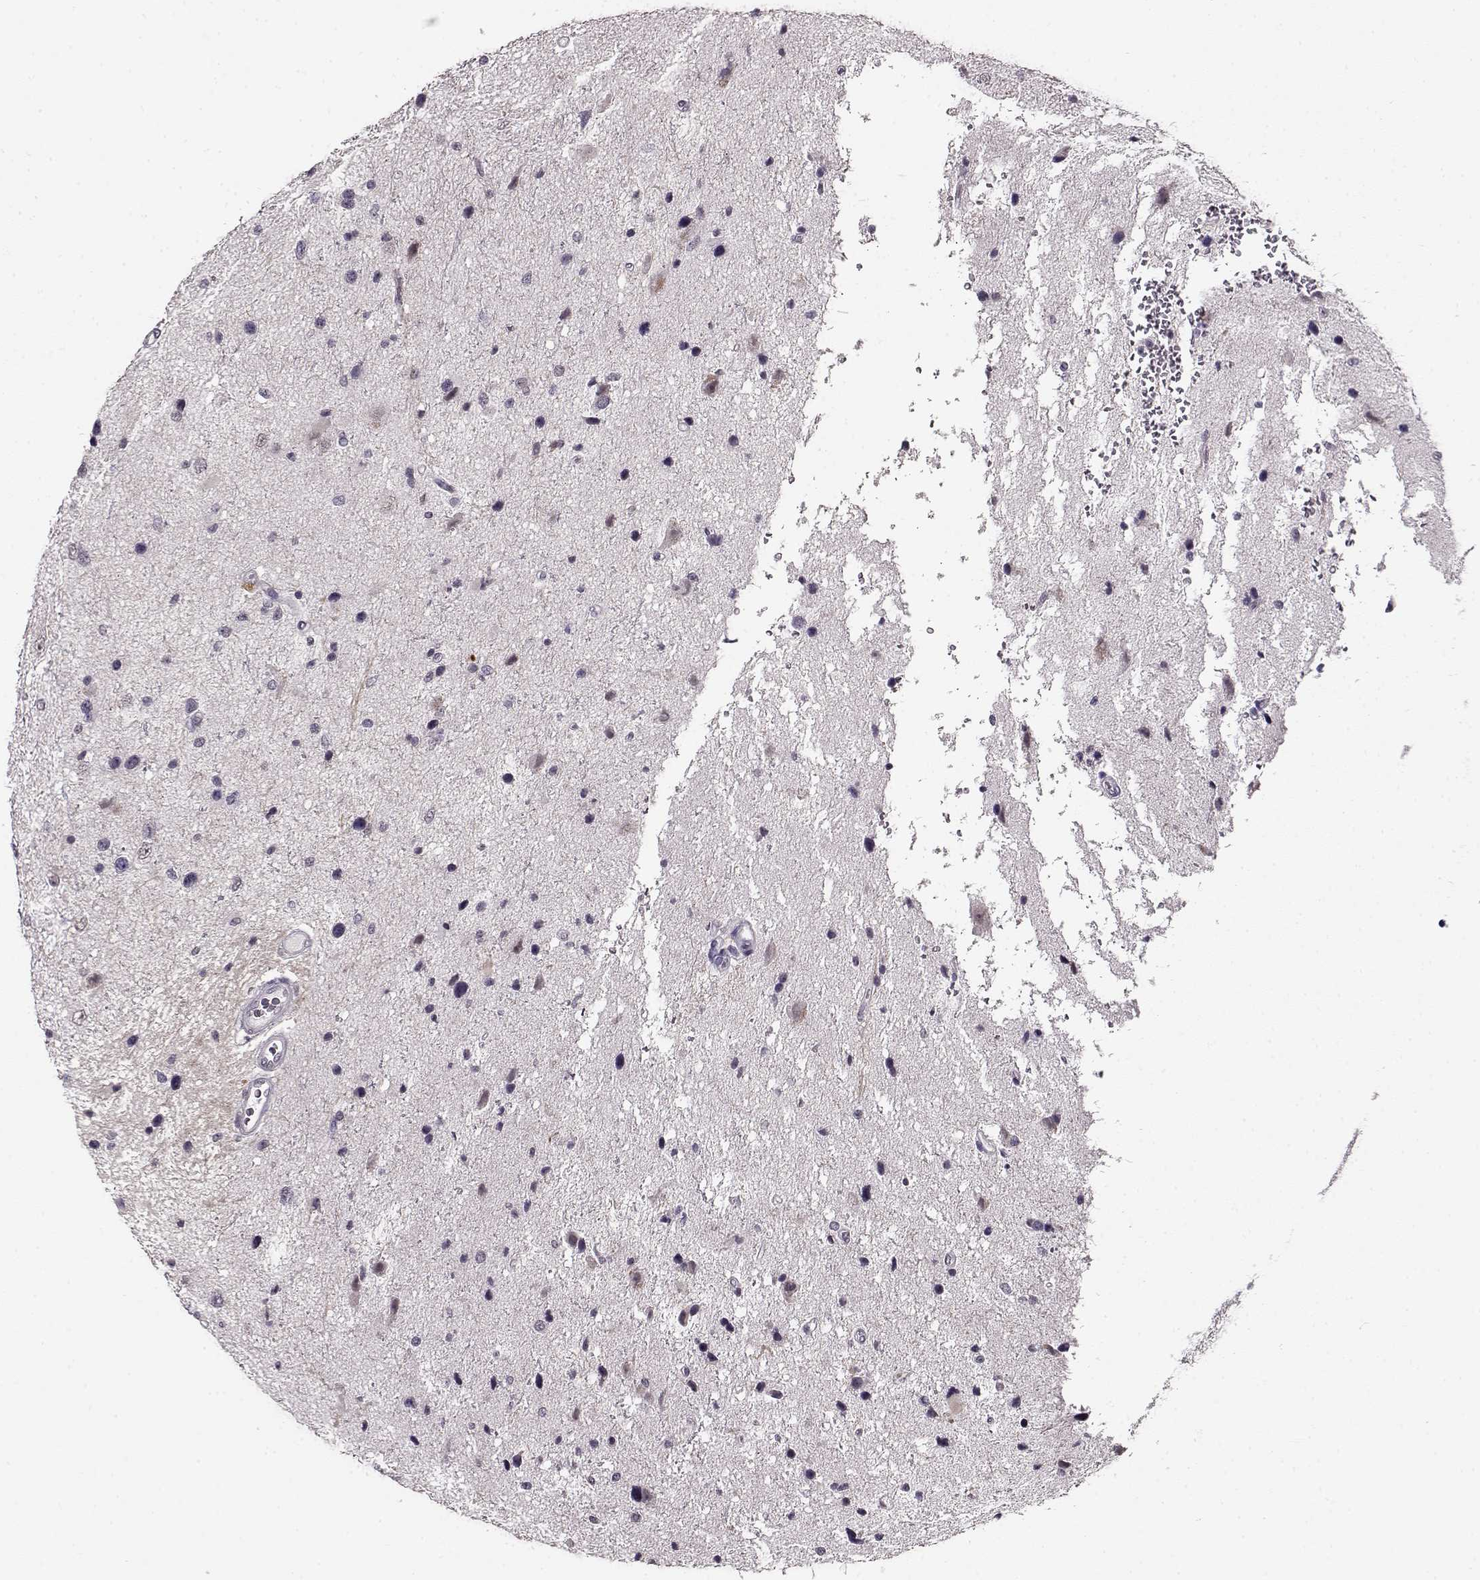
{"staining": {"intensity": "negative", "quantity": "none", "location": "none"}, "tissue": "glioma", "cell_type": "Tumor cells", "image_type": "cancer", "snomed": [{"axis": "morphology", "description": "Glioma, malignant, Low grade"}, {"axis": "topography", "description": "Brain"}], "caption": "The image displays no significant staining in tumor cells of glioma. (DAB immunohistochemistry, high magnification).", "gene": "RP1L1", "patient": {"sex": "female", "age": 32}}